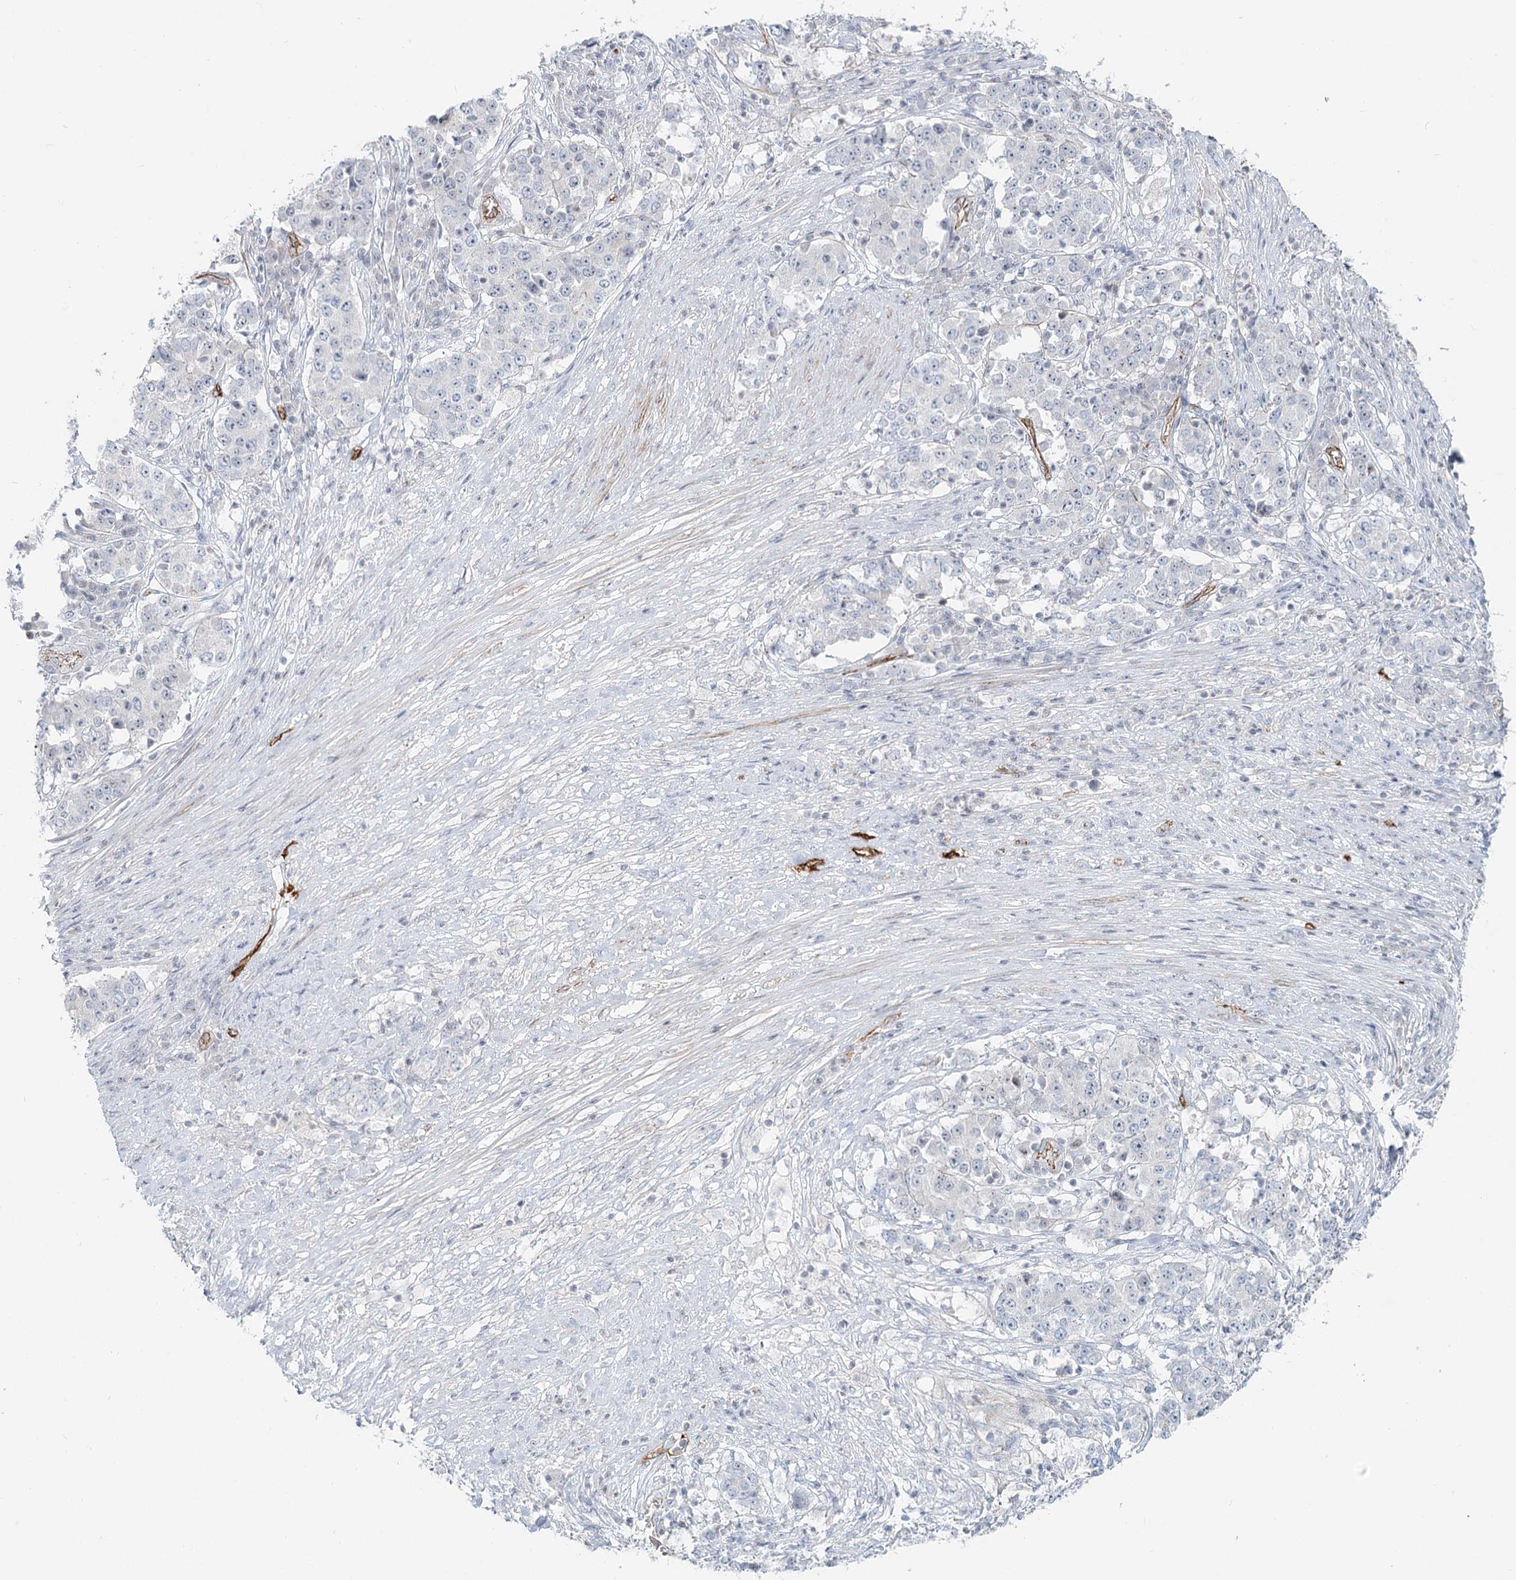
{"staining": {"intensity": "negative", "quantity": "none", "location": "none"}, "tissue": "stomach cancer", "cell_type": "Tumor cells", "image_type": "cancer", "snomed": [{"axis": "morphology", "description": "Adenocarcinoma, NOS"}, {"axis": "topography", "description": "Stomach"}], "caption": "The micrograph reveals no significant staining in tumor cells of adenocarcinoma (stomach). (Stains: DAB IHC with hematoxylin counter stain, Microscopy: brightfield microscopy at high magnification).", "gene": "ZFYVE28", "patient": {"sex": "male", "age": 59}}